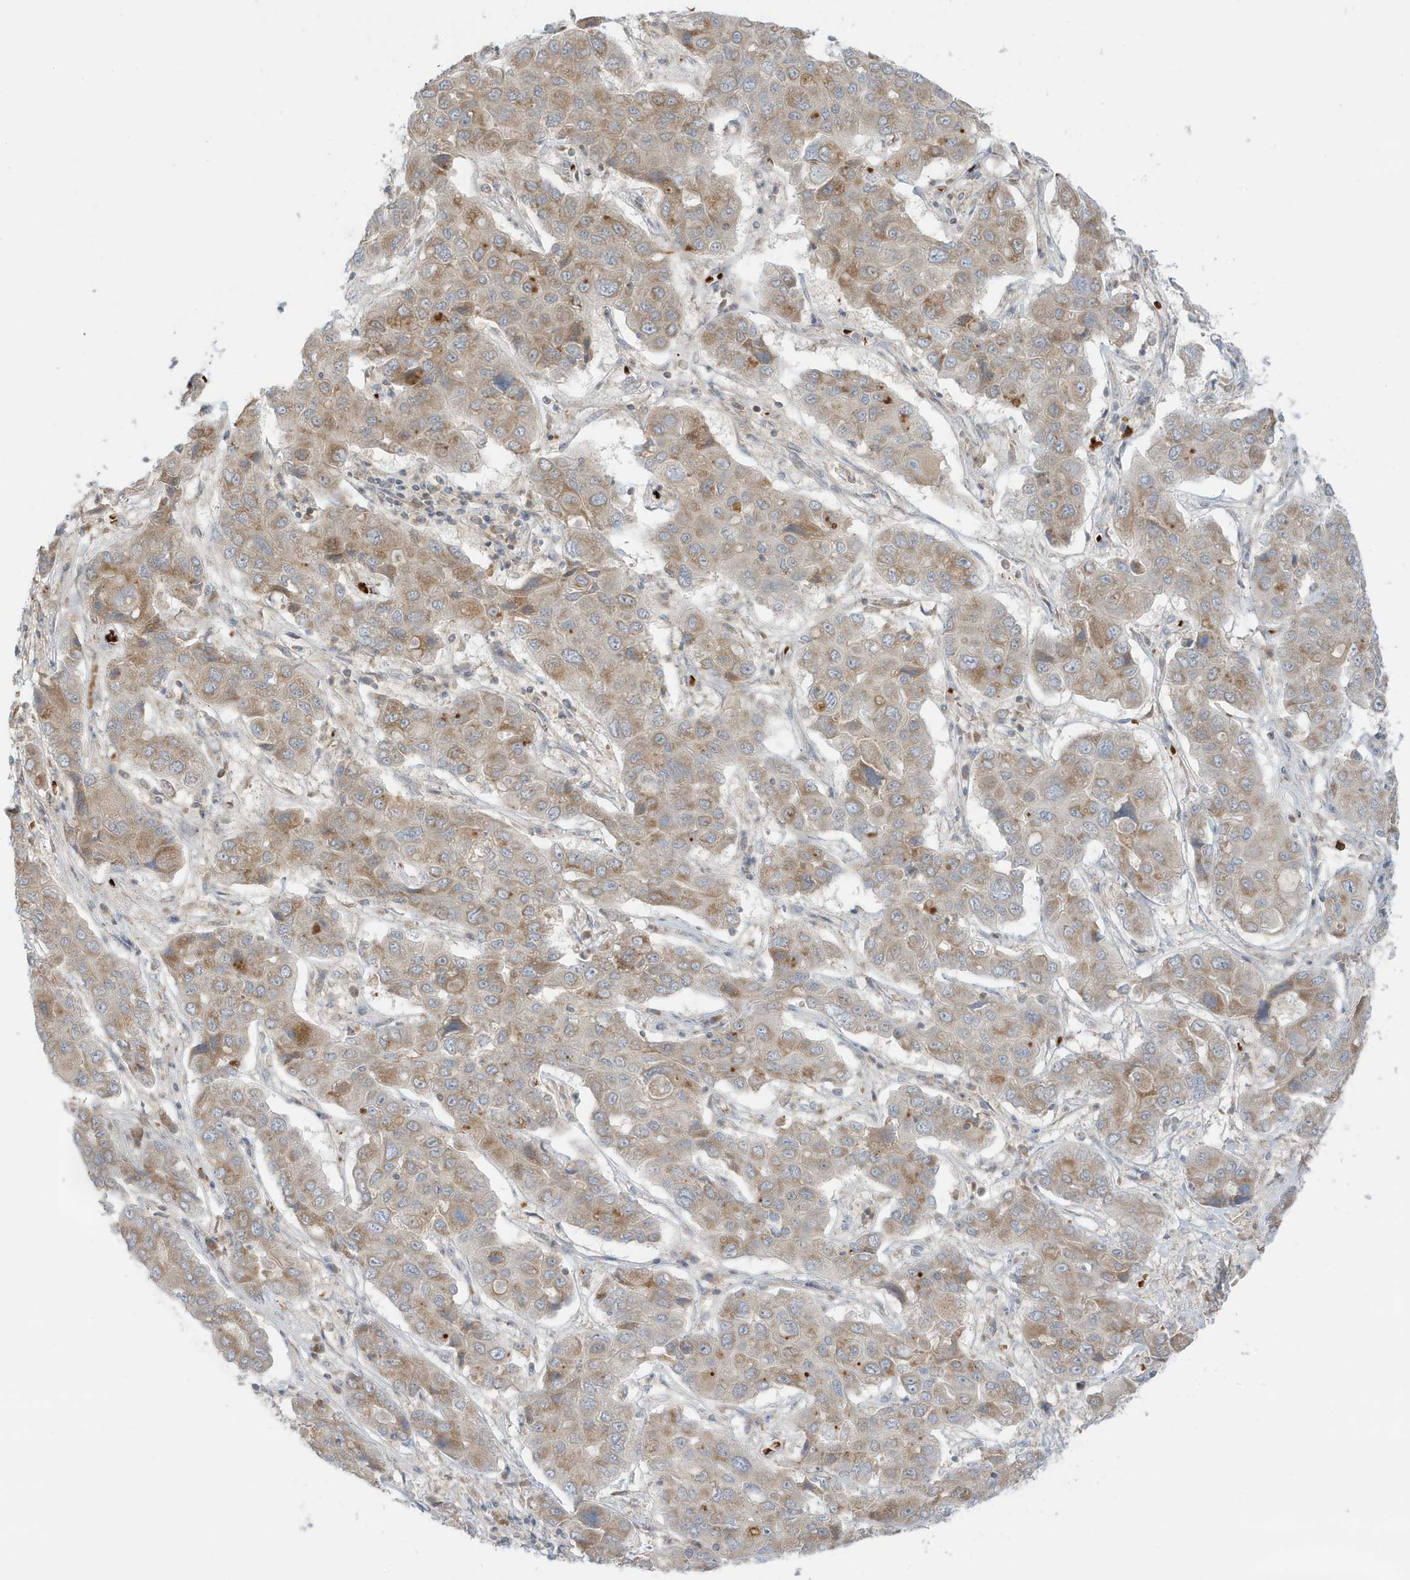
{"staining": {"intensity": "moderate", "quantity": "25%-75%", "location": "cytoplasmic/membranous"}, "tissue": "liver cancer", "cell_type": "Tumor cells", "image_type": "cancer", "snomed": [{"axis": "morphology", "description": "Cholangiocarcinoma"}, {"axis": "topography", "description": "Liver"}], "caption": "Protein expression analysis of liver cancer shows moderate cytoplasmic/membranous staining in approximately 25%-75% of tumor cells.", "gene": "NPPC", "patient": {"sex": "male", "age": 67}}